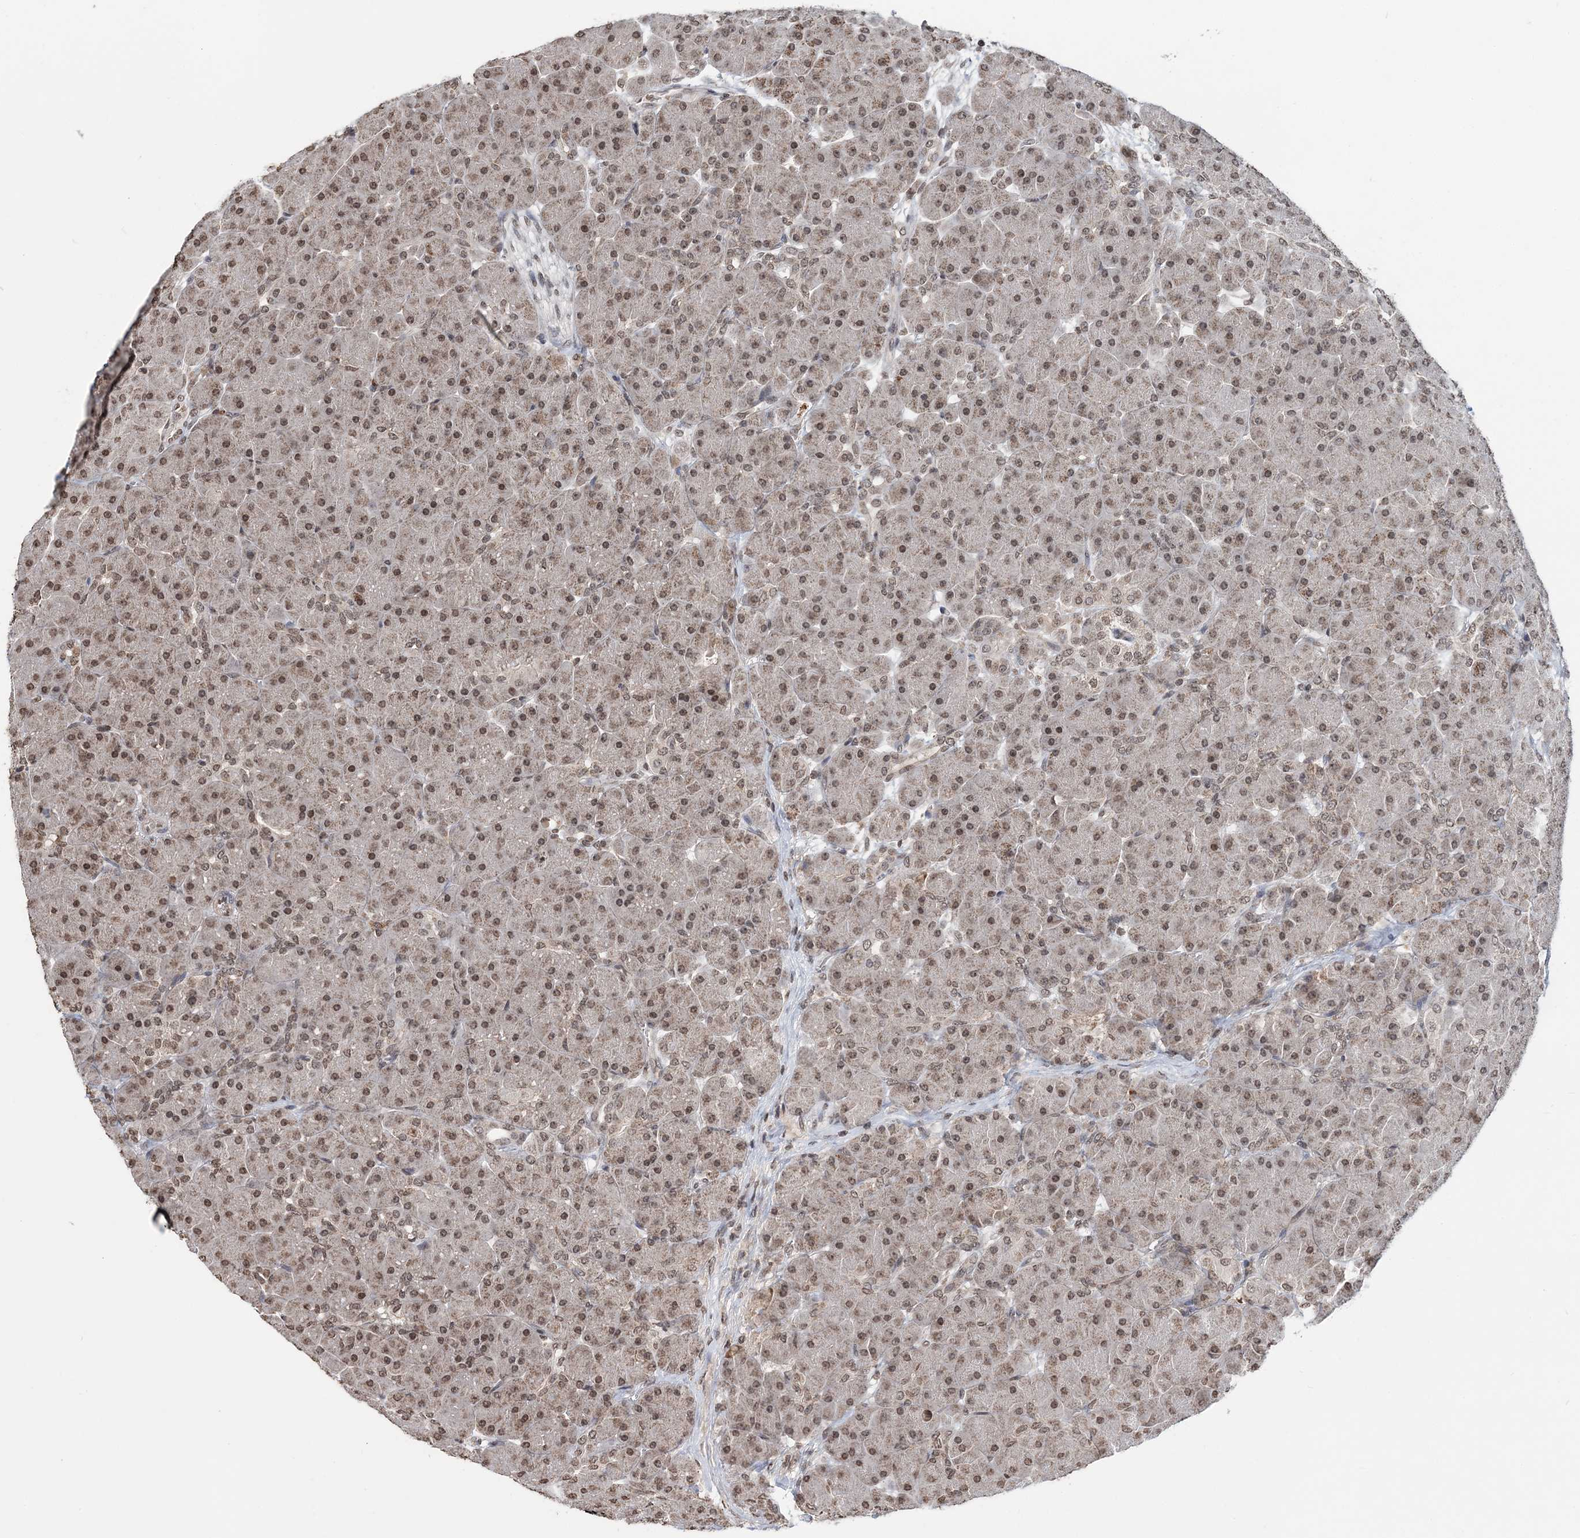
{"staining": {"intensity": "moderate", "quantity": ">75%", "location": "cytoplasmic/membranous,nuclear"}, "tissue": "pancreas", "cell_type": "Exocrine glandular cells", "image_type": "normal", "snomed": [{"axis": "morphology", "description": "Normal tissue, NOS"}, {"axis": "topography", "description": "Pancreas"}], "caption": "DAB immunohistochemical staining of normal human pancreas shows moderate cytoplasmic/membranous,nuclear protein expression in about >75% of exocrine glandular cells. (DAB IHC with brightfield microscopy, high magnification).", "gene": "SOWAHB", "patient": {"sex": "male", "age": 66}}